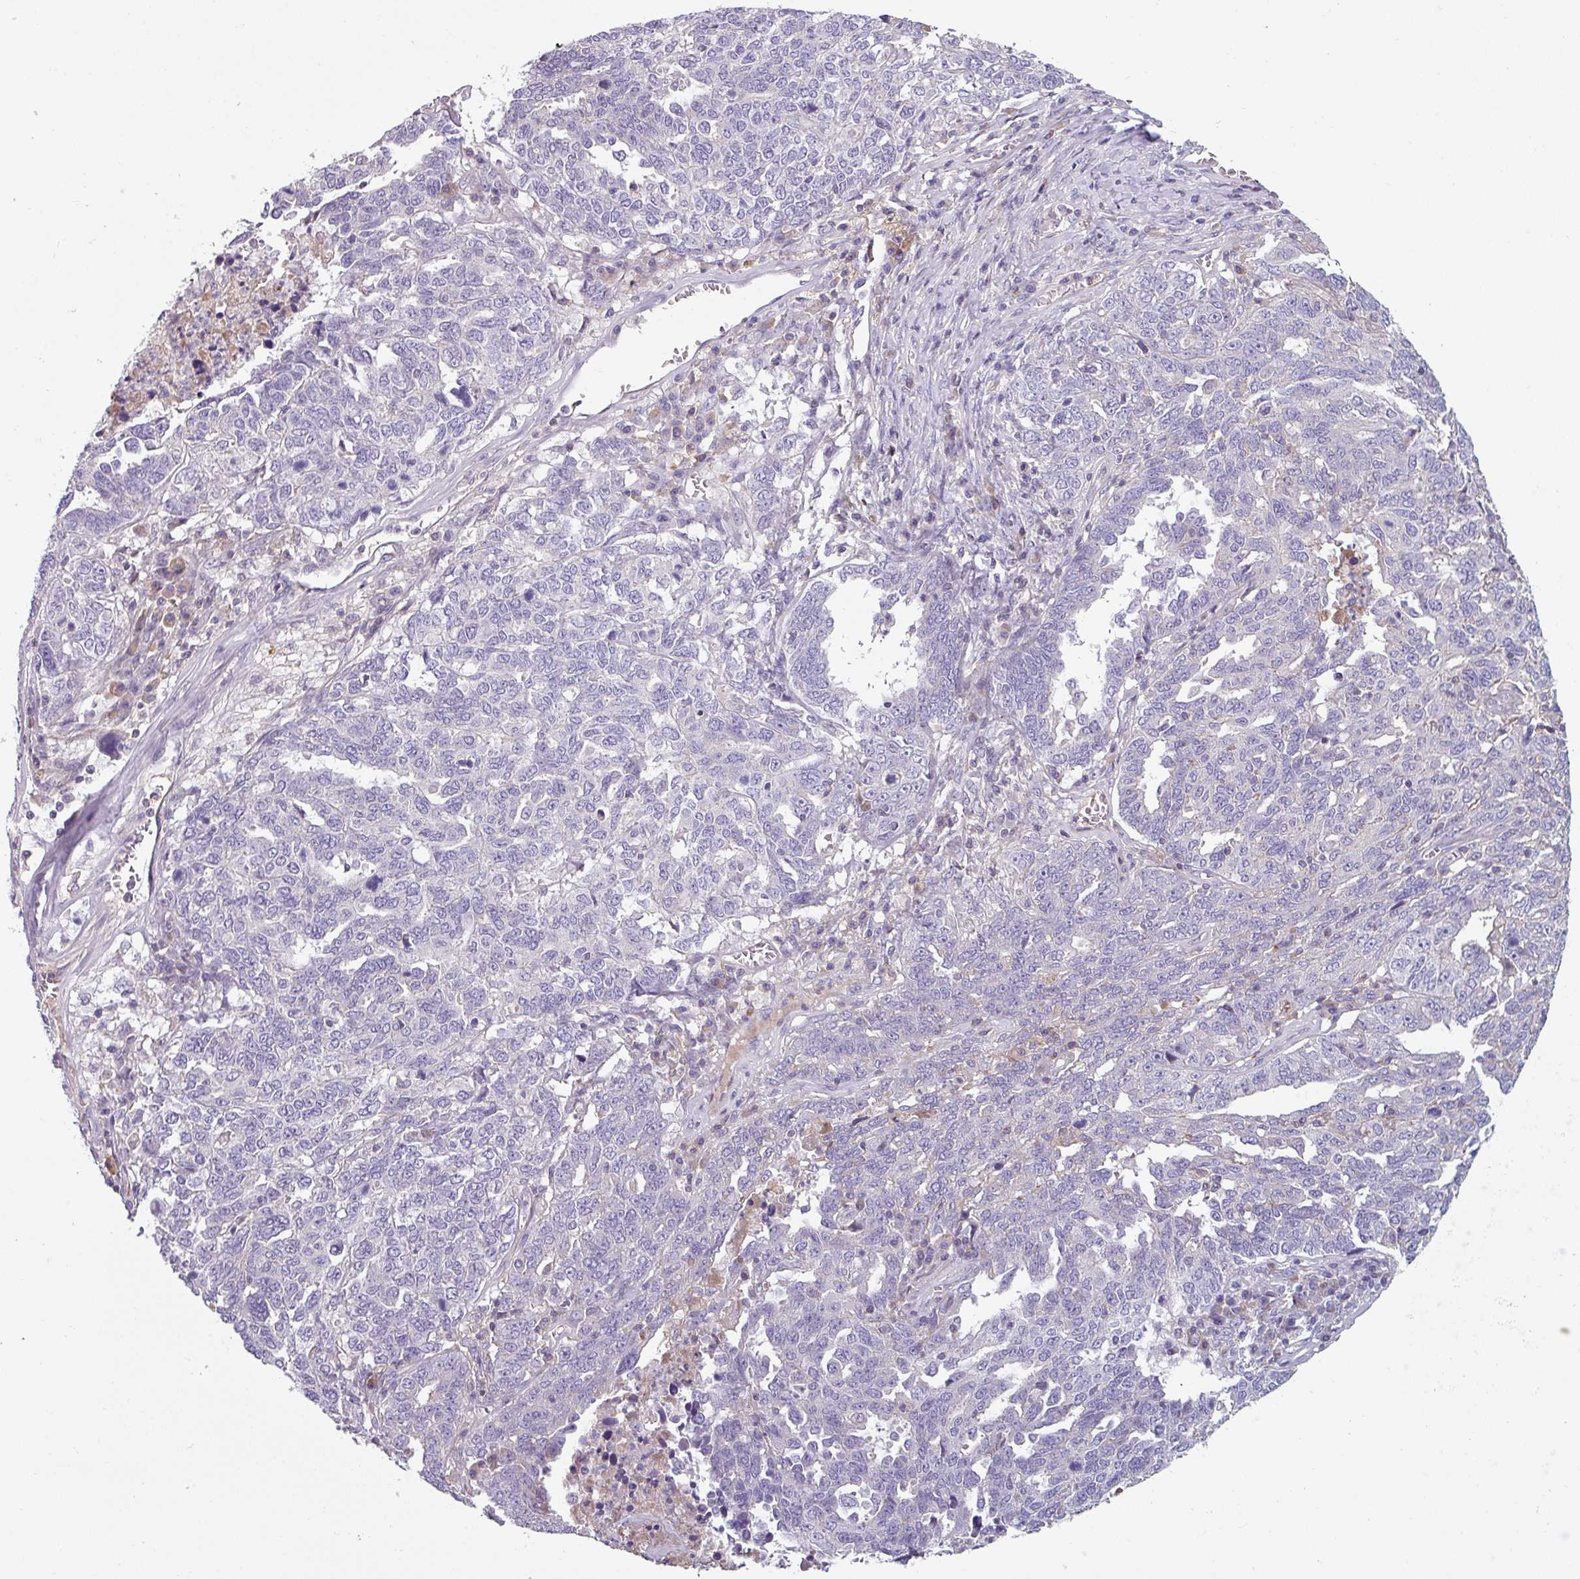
{"staining": {"intensity": "negative", "quantity": "none", "location": "none"}, "tissue": "ovarian cancer", "cell_type": "Tumor cells", "image_type": "cancer", "snomed": [{"axis": "morphology", "description": "Carcinoma, endometroid"}, {"axis": "topography", "description": "Ovary"}], "caption": "There is no significant positivity in tumor cells of endometroid carcinoma (ovarian).", "gene": "TMEM132A", "patient": {"sex": "female", "age": 62}}